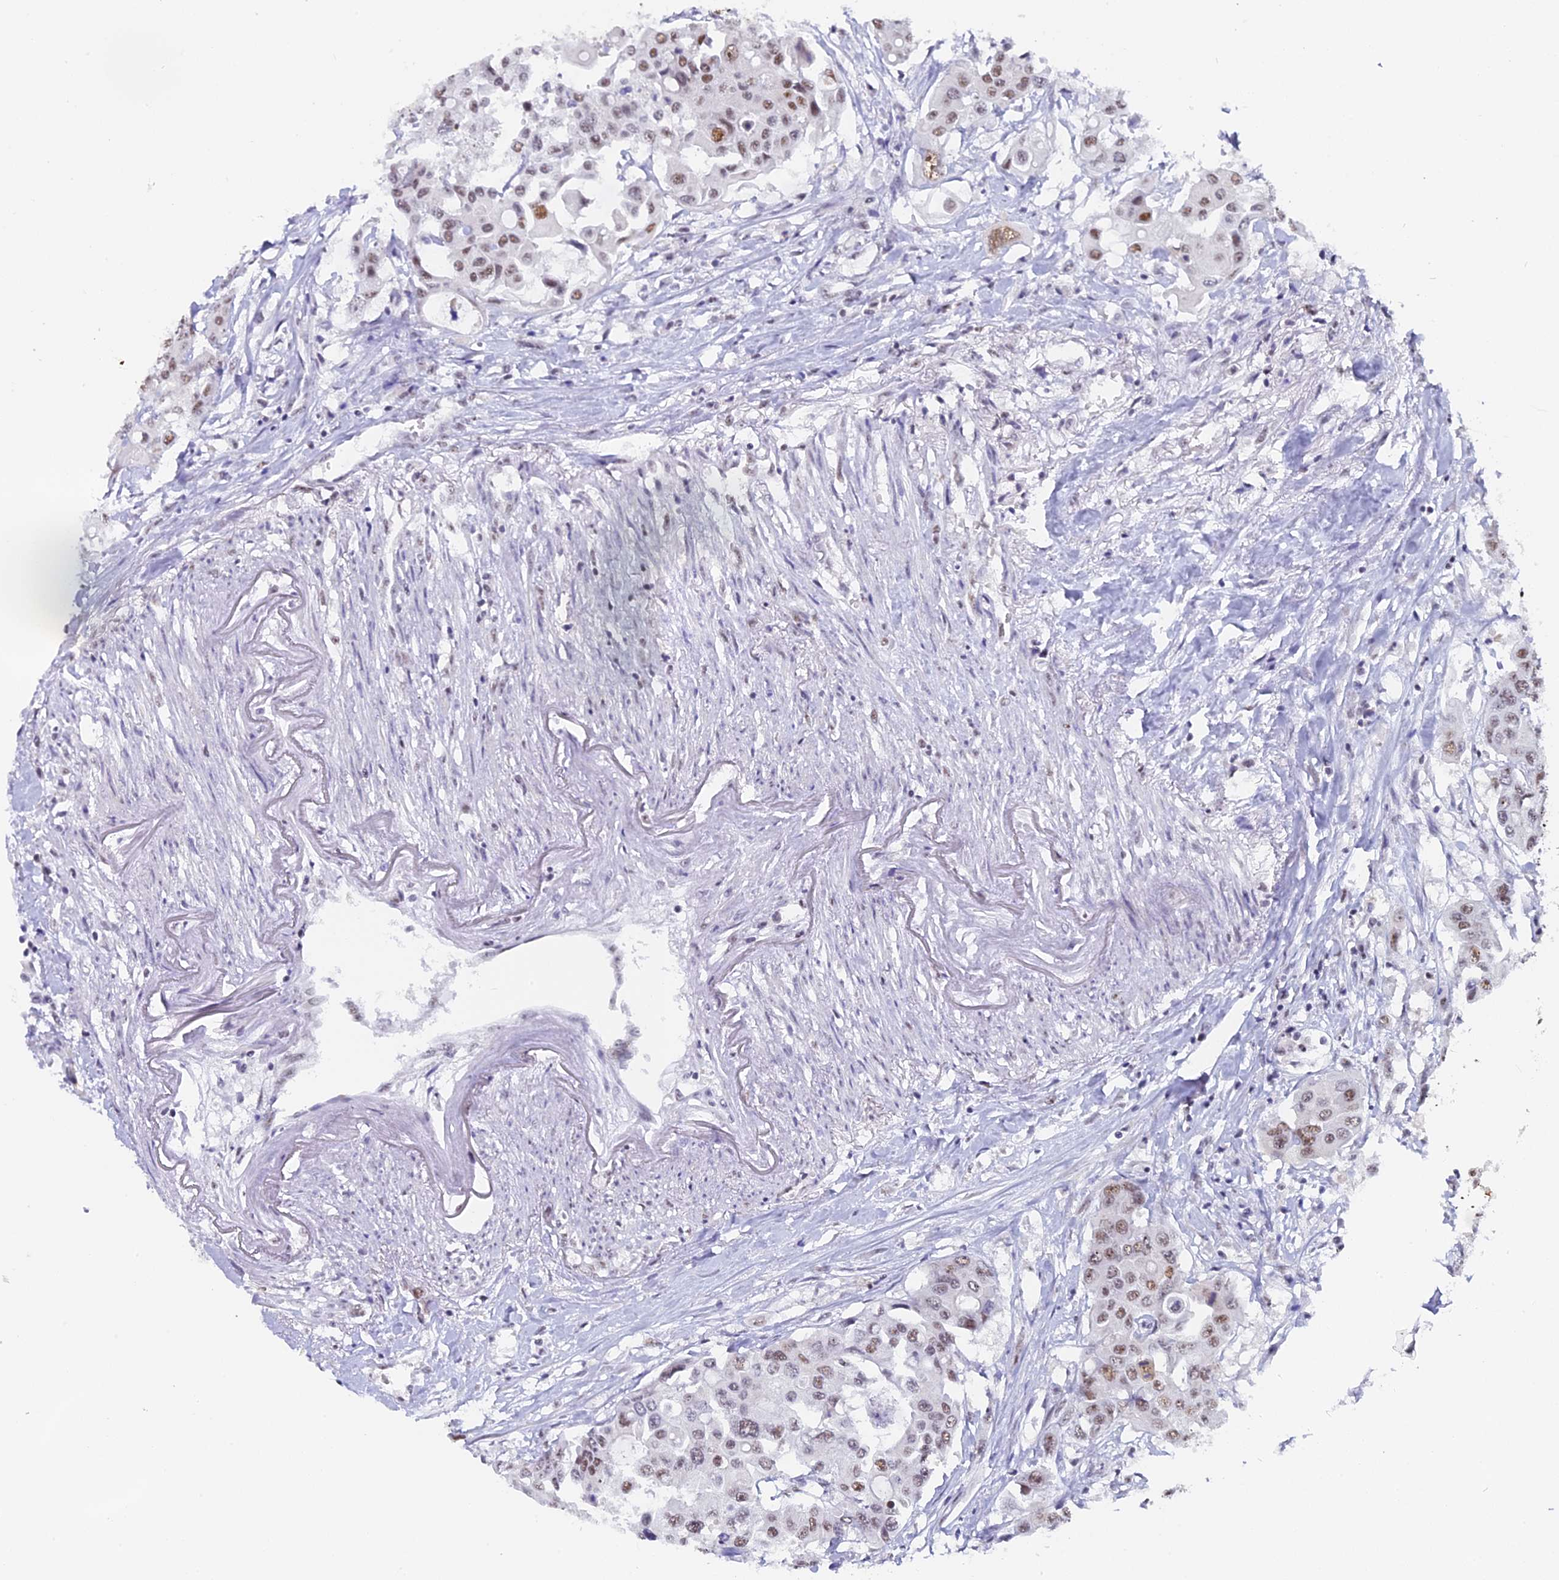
{"staining": {"intensity": "moderate", "quantity": ">75%", "location": "nuclear"}, "tissue": "colorectal cancer", "cell_type": "Tumor cells", "image_type": "cancer", "snomed": [{"axis": "morphology", "description": "Adenocarcinoma, NOS"}, {"axis": "topography", "description": "Colon"}], "caption": "Immunohistochemistry (IHC) histopathology image of colorectal adenocarcinoma stained for a protein (brown), which displays medium levels of moderate nuclear positivity in about >75% of tumor cells.", "gene": "CD2BP2", "patient": {"sex": "male", "age": 77}}